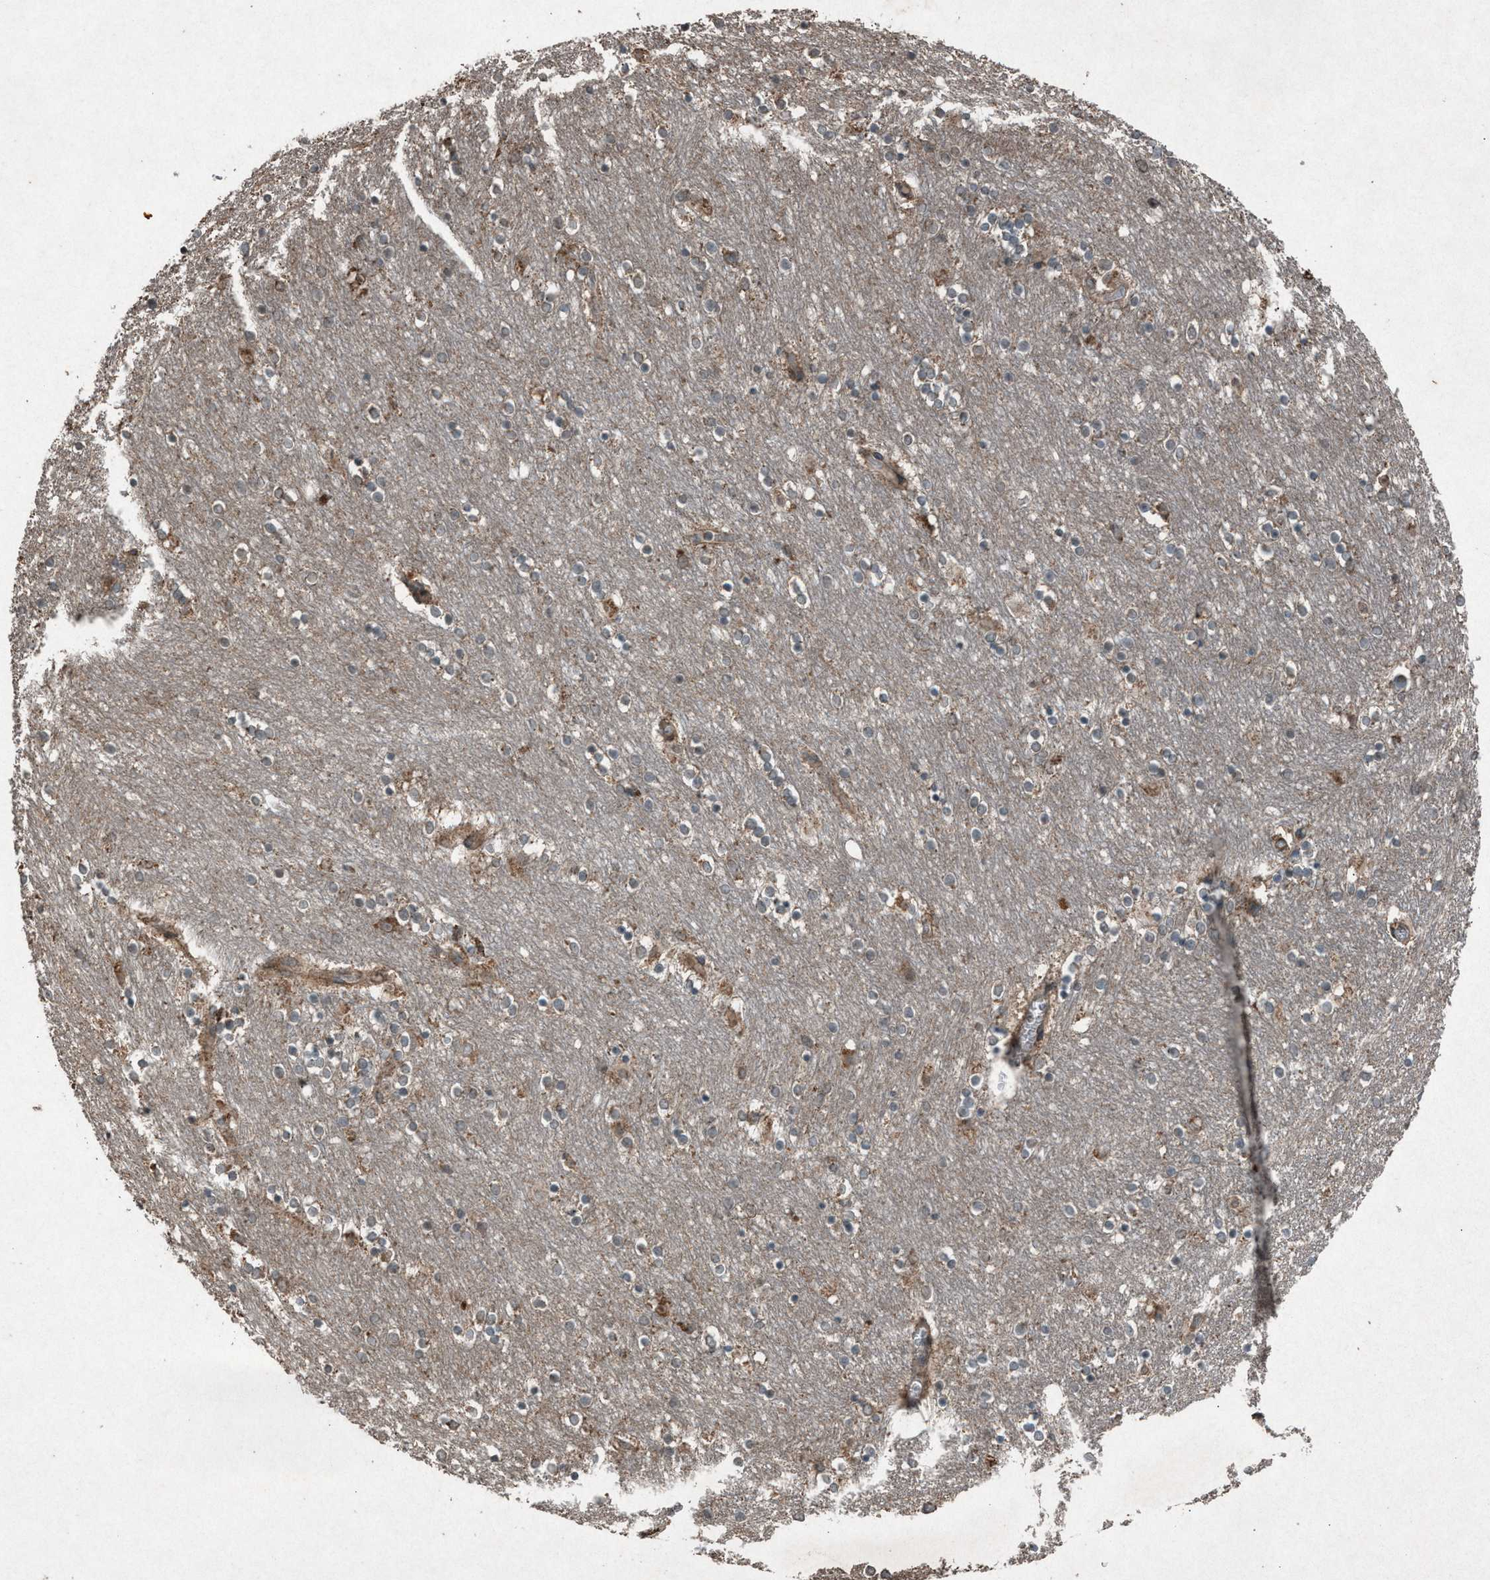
{"staining": {"intensity": "moderate", "quantity": "25%-75%", "location": "cytoplasmic/membranous"}, "tissue": "caudate", "cell_type": "Glial cells", "image_type": "normal", "snomed": [{"axis": "morphology", "description": "Normal tissue, NOS"}, {"axis": "topography", "description": "Lateral ventricle wall"}], "caption": "Brown immunohistochemical staining in benign human caudate shows moderate cytoplasmic/membranous expression in approximately 25%-75% of glial cells. The staining is performed using DAB brown chromogen to label protein expression. The nuclei are counter-stained blue using hematoxylin.", "gene": "CALR", "patient": {"sex": "female", "age": 54}}